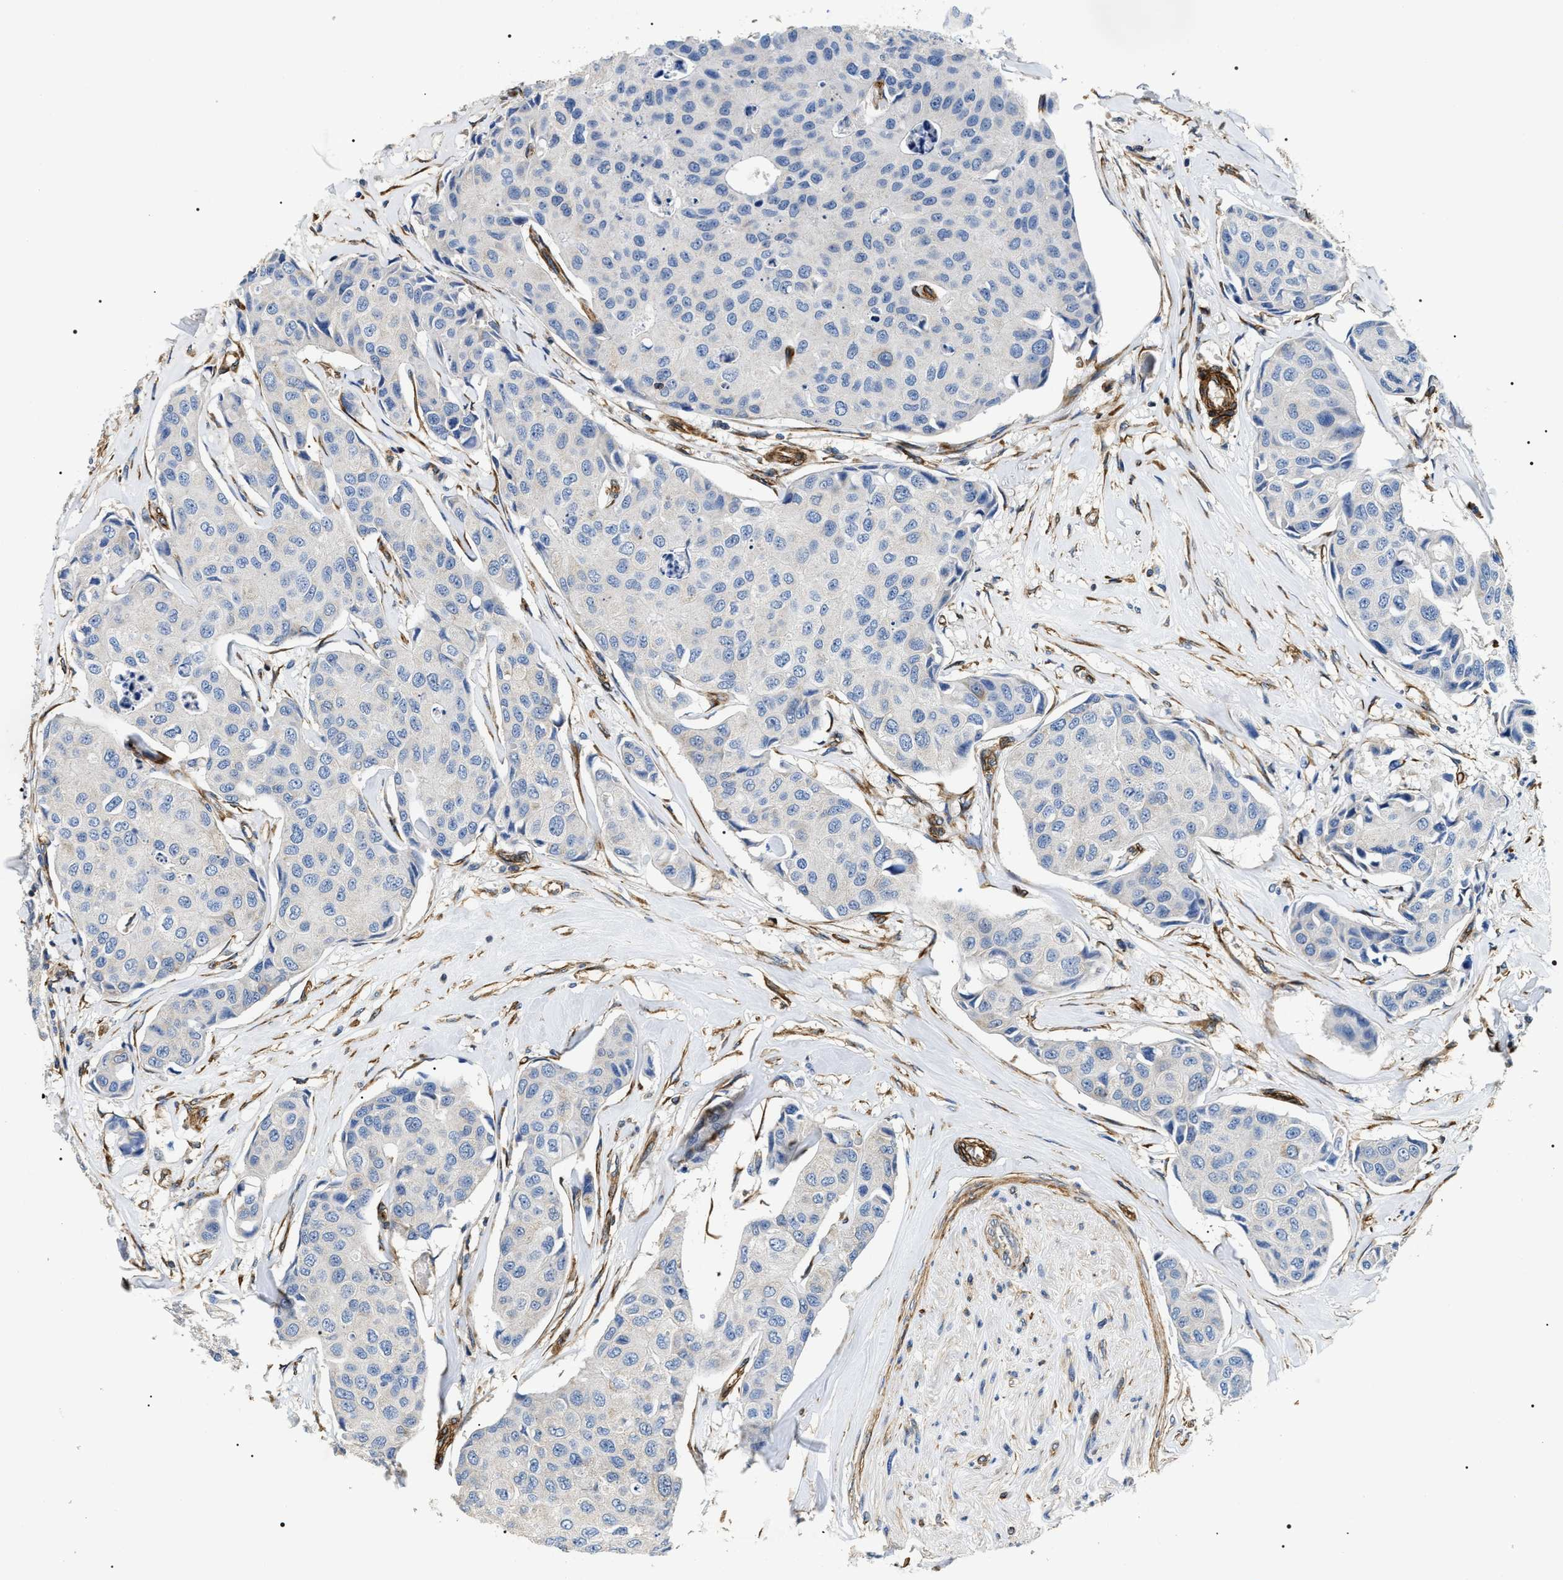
{"staining": {"intensity": "negative", "quantity": "none", "location": "none"}, "tissue": "breast cancer", "cell_type": "Tumor cells", "image_type": "cancer", "snomed": [{"axis": "morphology", "description": "Duct carcinoma"}, {"axis": "topography", "description": "Breast"}], "caption": "Immunohistochemistry (IHC) image of neoplastic tissue: breast cancer stained with DAB (3,3'-diaminobenzidine) reveals no significant protein staining in tumor cells.", "gene": "ZC3HAV1L", "patient": {"sex": "female", "age": 80}}